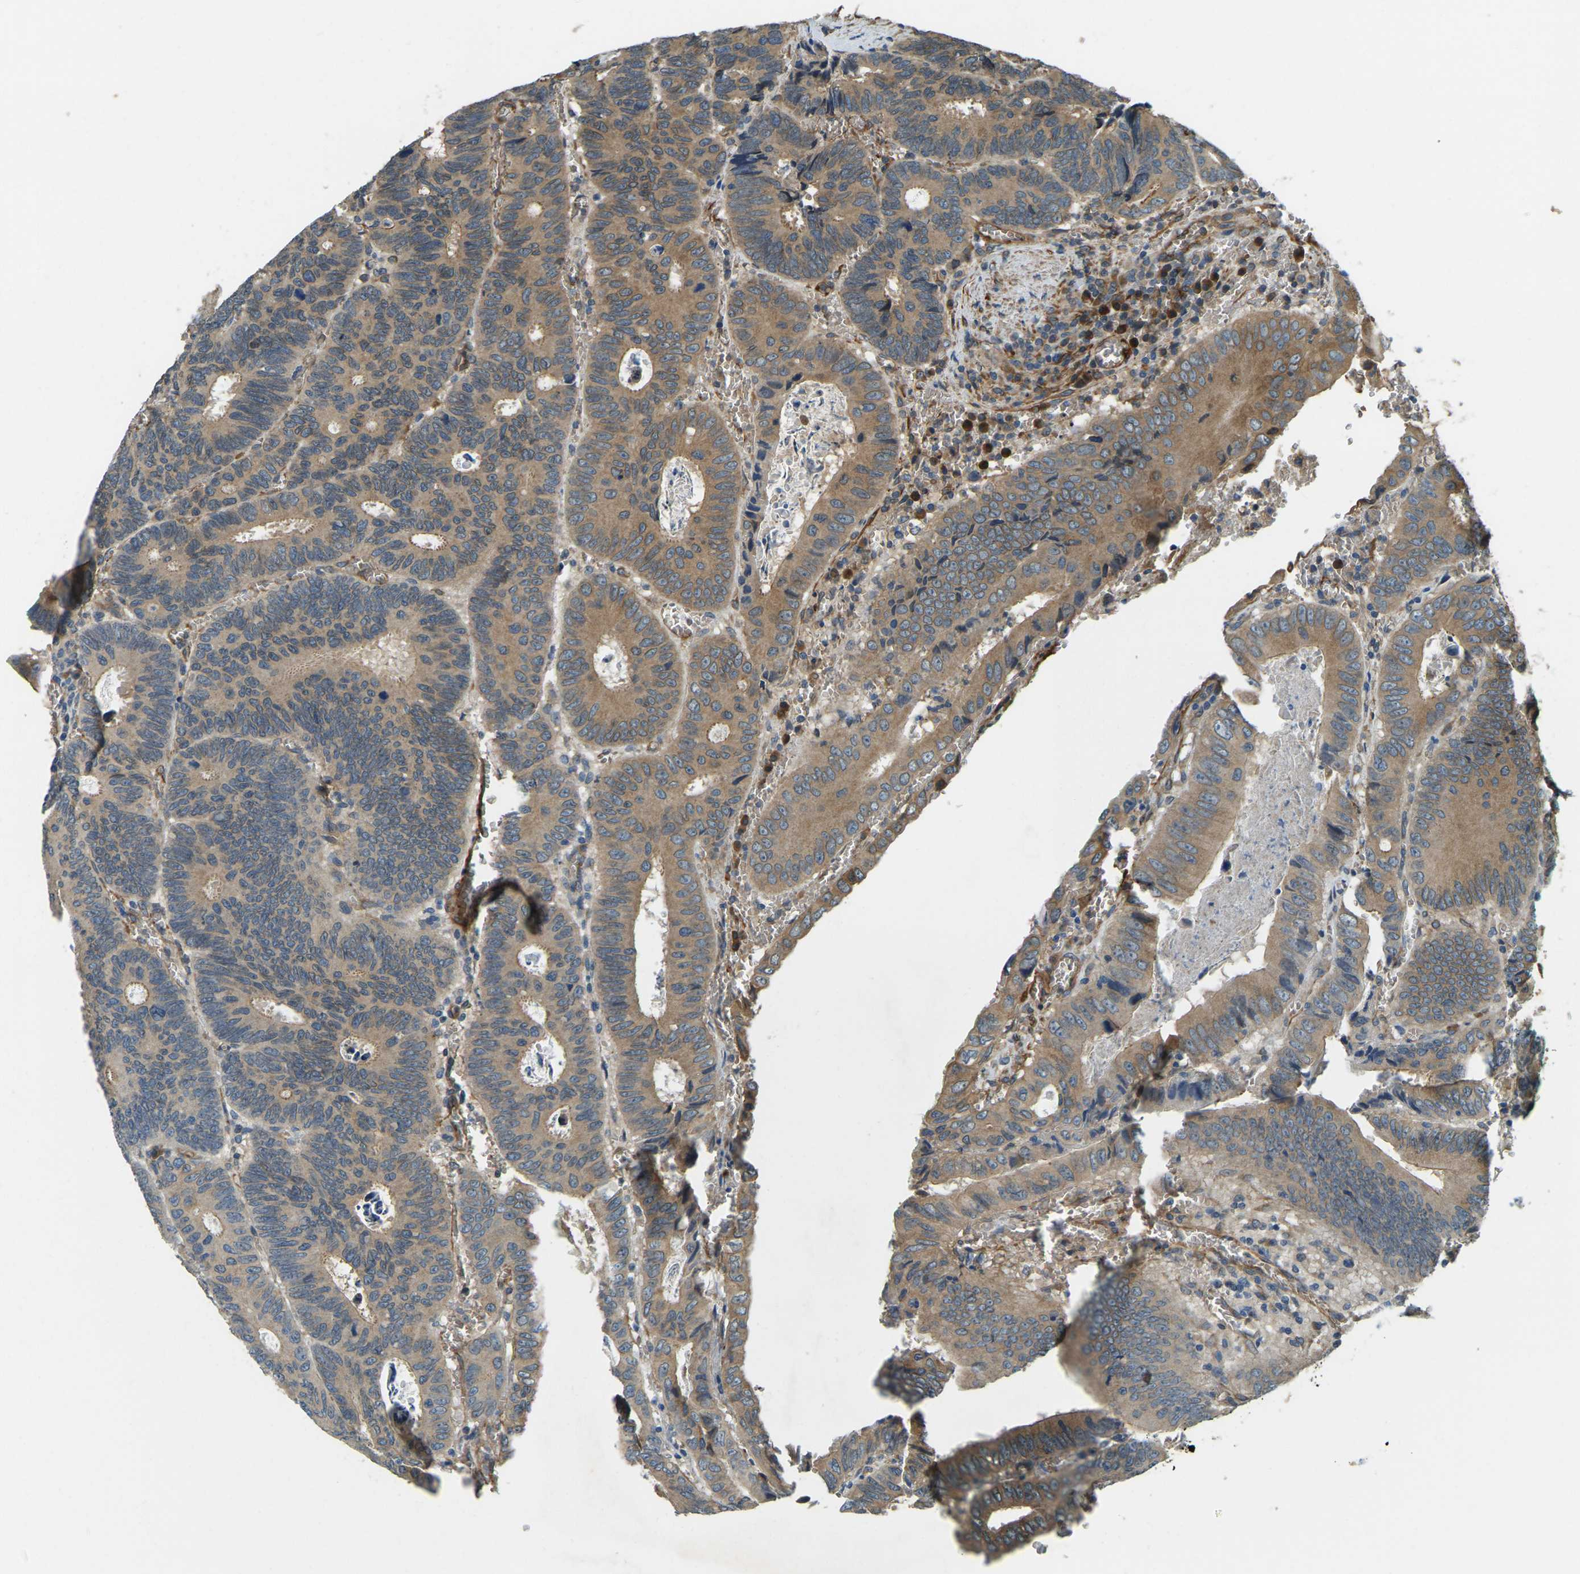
{"staining": {"intensity": "moderate", "quantity": ">75%", "location": "cytoplasmic/membranous"}, "tissue": "colorectal cancer", "cell_type": "Tumor cells", "image_type": "cancer", "snomed": [{"axis": "morphology", "description": "Inflammation, NOS"}, {"axis": "morphology", "description": "Adenocarcinoma, NOS"}, {"axis": "topography", "description": "Colon"}], "caption": "Immunohistochemistry (IHC) of colorectal cancer (adenocarcinoma) reveals medium levels of moderate cytoplasmic/membranous positivity in about >75% of tumor cells.", "gene": "ERGIC1", "patient": {"sex": "male", "age": 72}}